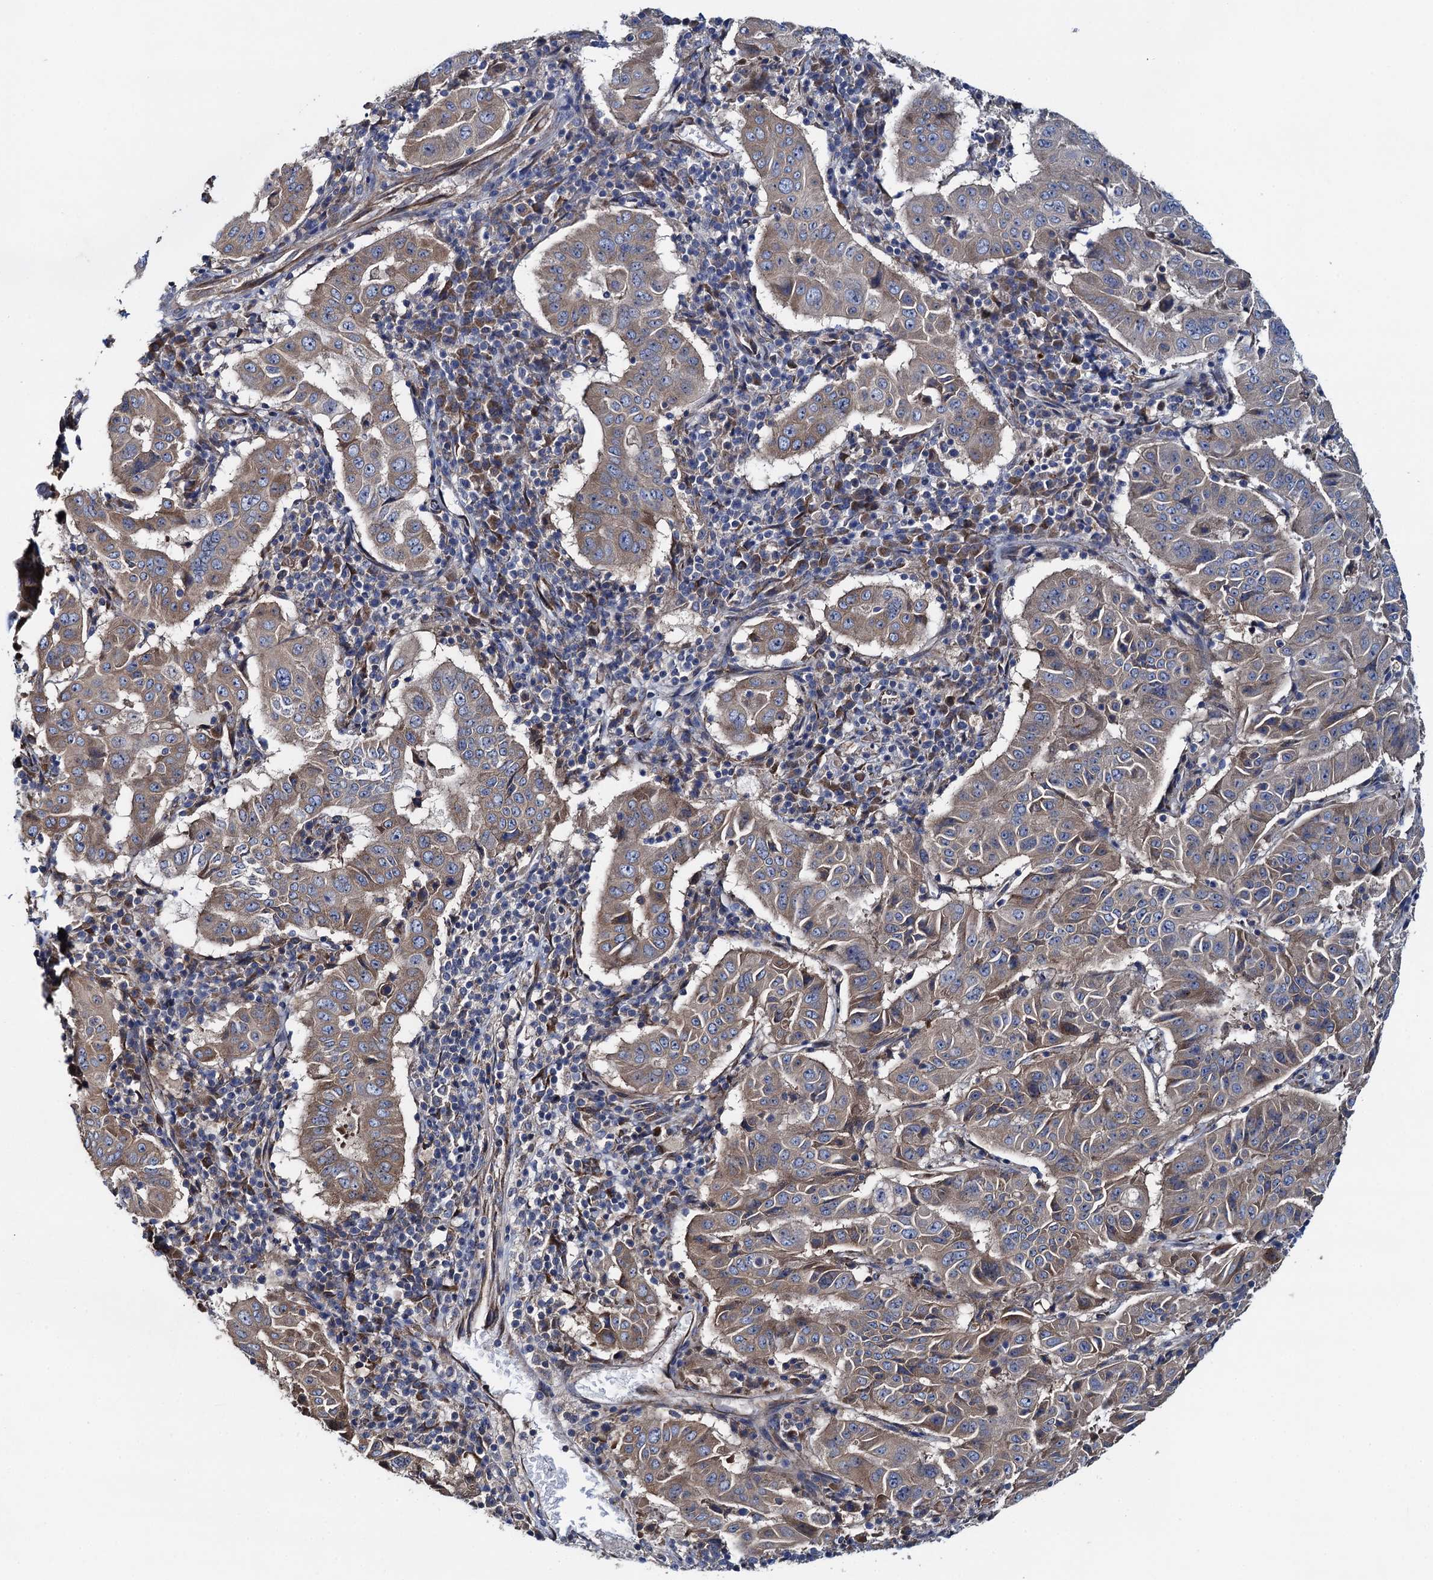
{"staining": {"intensity": "weak", "quantity": ">75%", "location": "cytoplasmic/membranous"}, "tissue": "pancreatic cancer", "cell_type": "Tumor cells", "image_type": "cancer", "snomed": [{"axis": "morphology", "description": "Adenocarcinoma, NOS"}, {"axis": "topography", "description": "Pancreas"}], "caption": "Tumor cells demonstrate low levels of weak cytoplasmic/membranous positivity in approximately >75% of cells in pancreatic cancer (adenocarcinoma).", "gene": "ADCY9", "patient": {"sex": "male", "age": 63}}